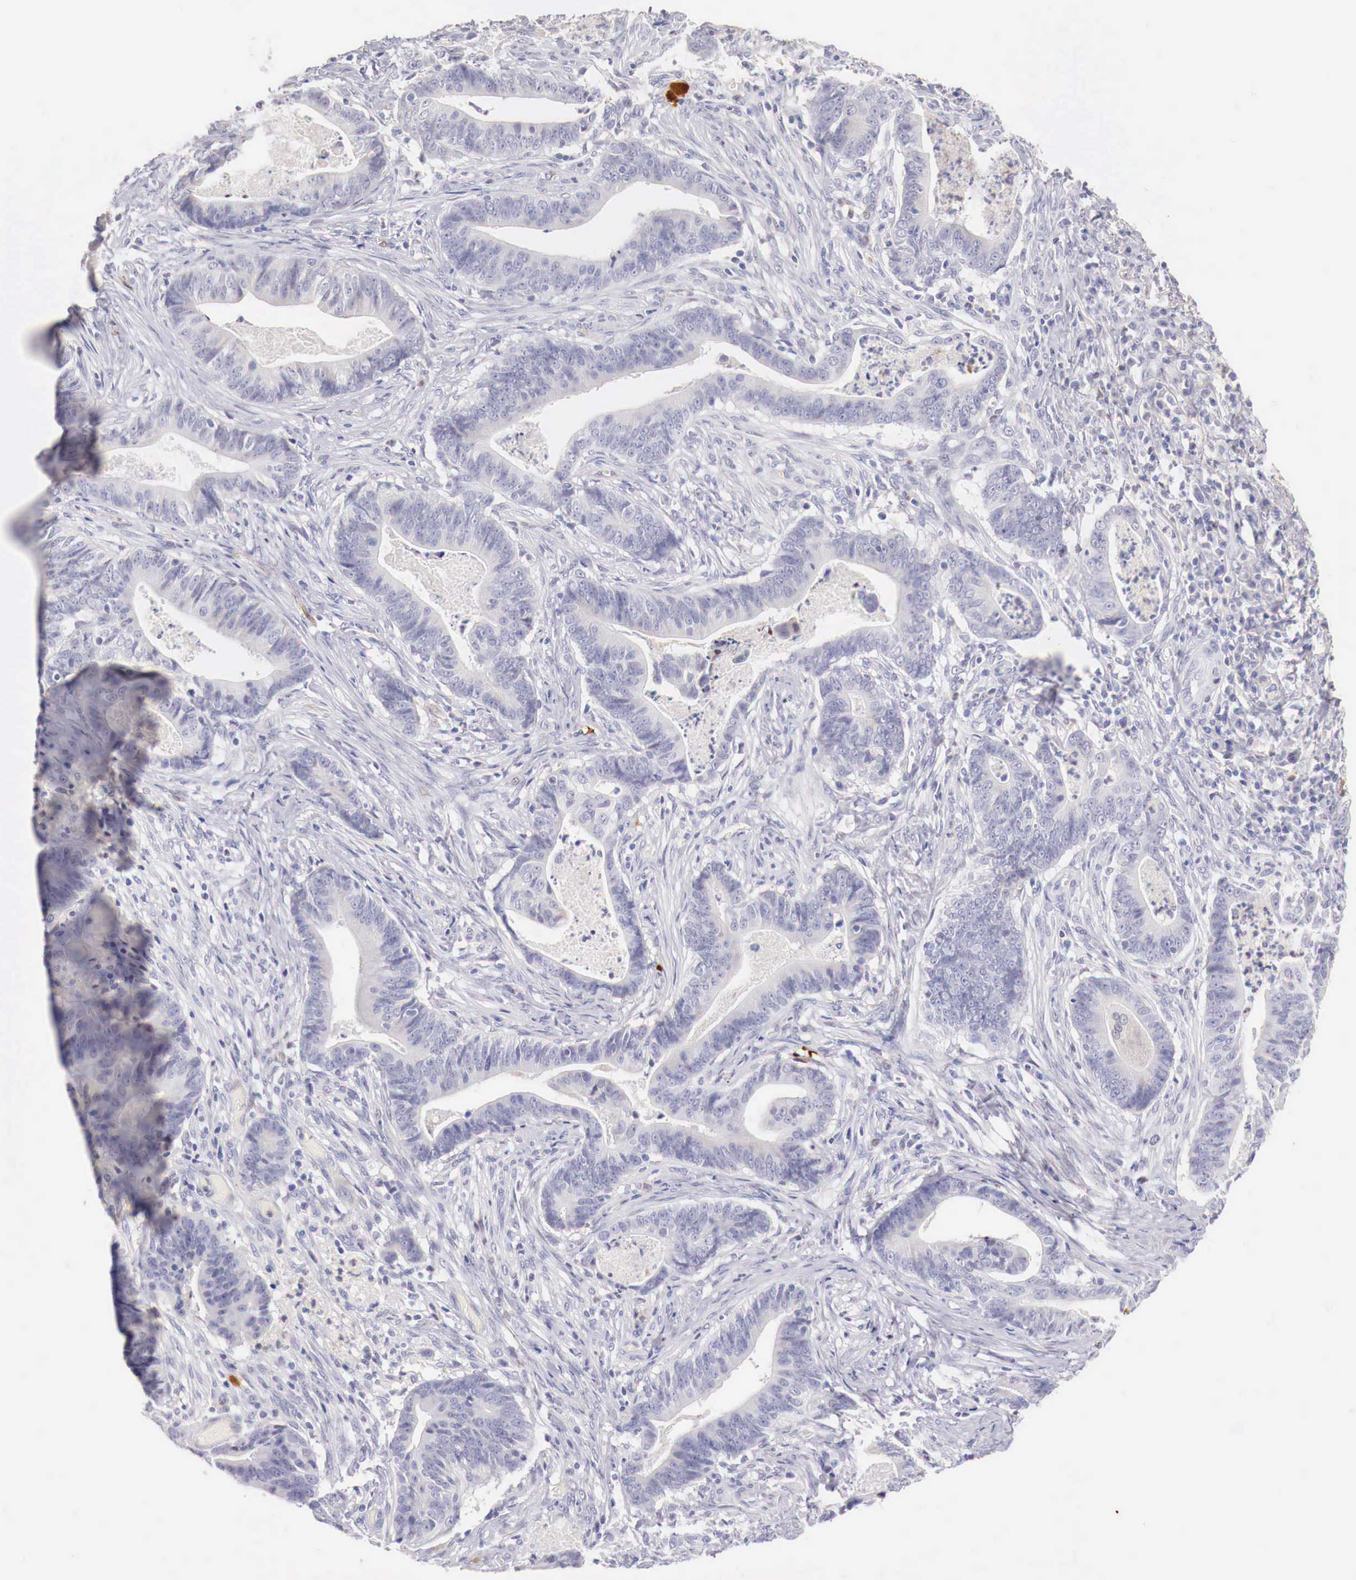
{"staining": {"intensity": "negative", "quantity": "none", "location": "none"}, "tissue": "stomach cancer", "cell_type": "Tumor cells", "image_type": "cancer", "snomed": [{"axis": "morphology", "description": "Adenocarcinoma, NOS"}, {"axis": "topography", "description": "Stomach, lower"}], "caption": "This is an immunohistochemistry histopathology image of human stomach adenocarcinoma. There is no positivity in tumor cells.", "gene": "ITIH6", "patient": {"sex": "female", "age": 86}}